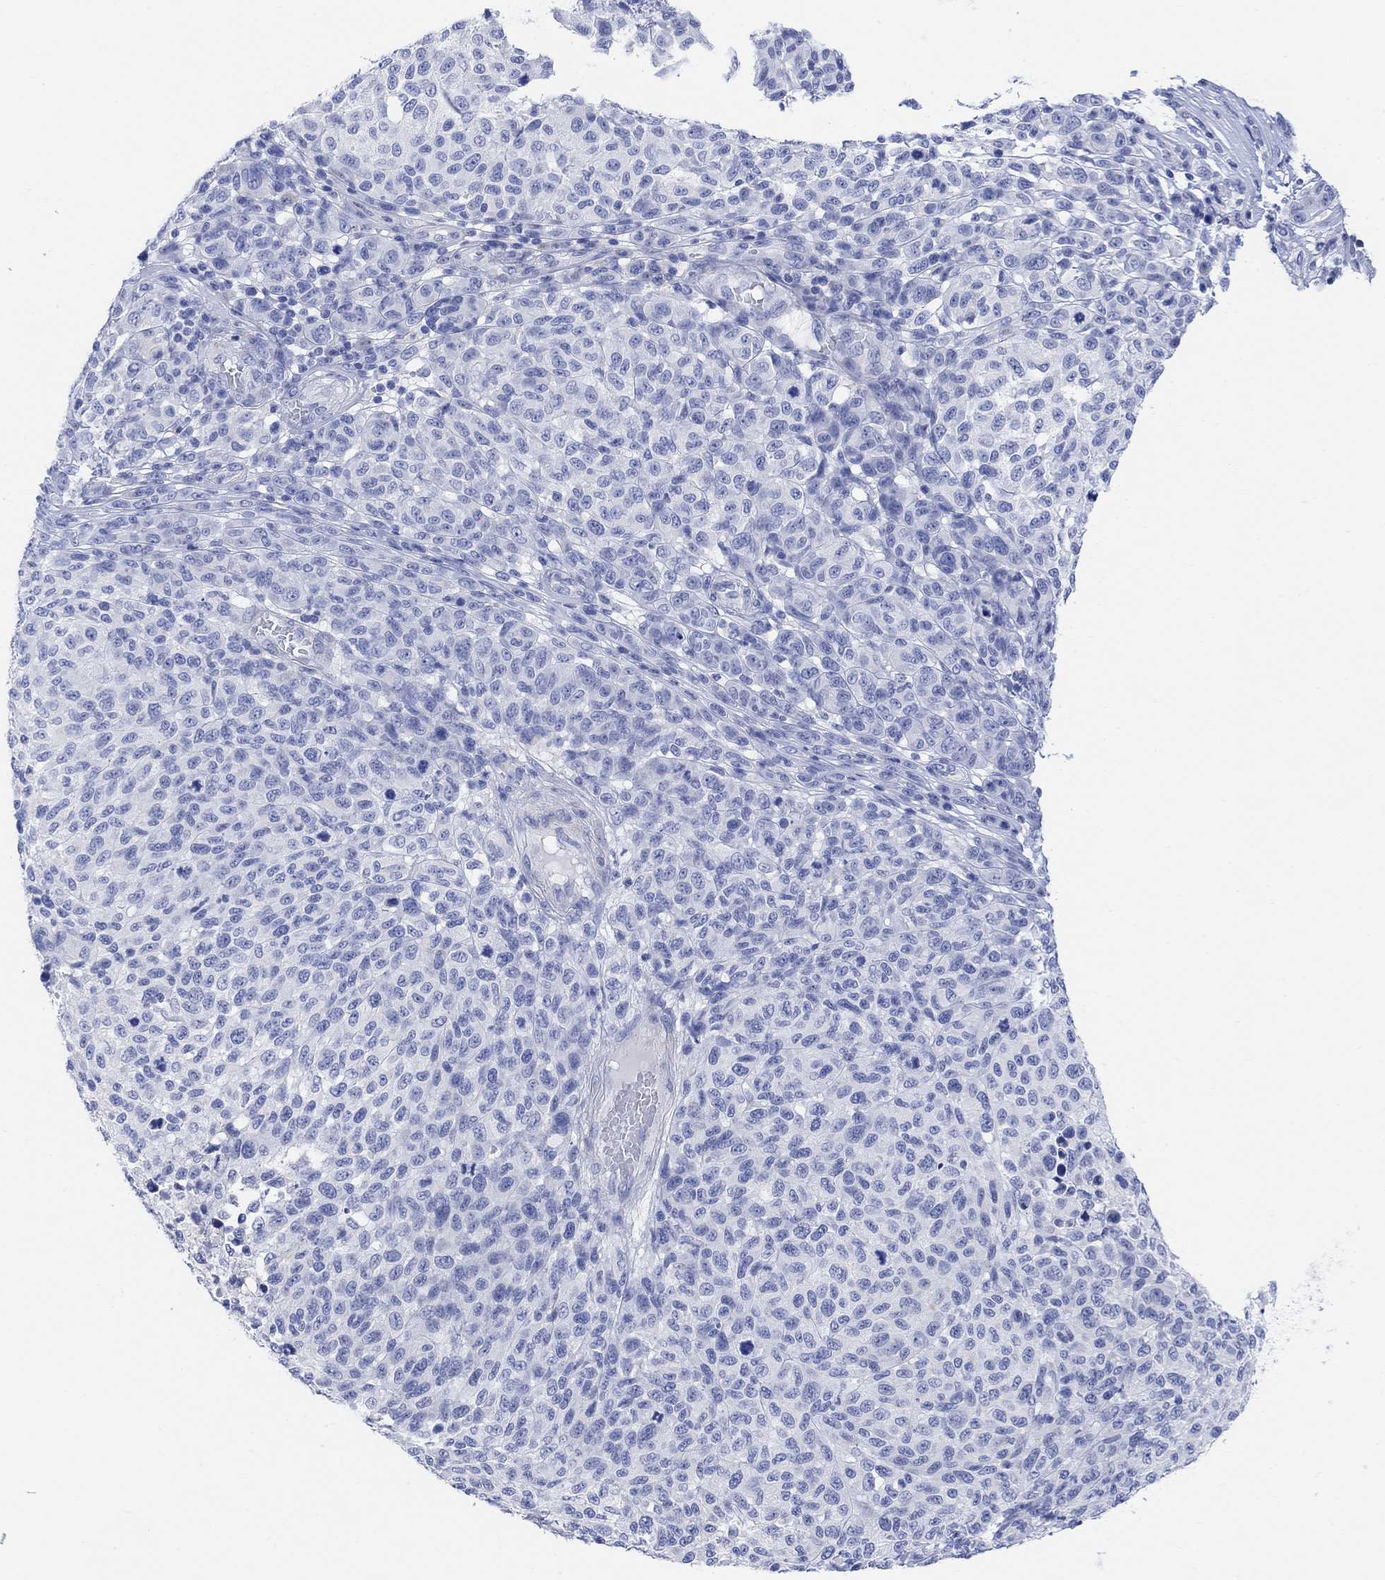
{"staining": {"intensity": "negative", "quantity": "none", "location": "none"}, "tissue": "melanoma", "cell_type": "Tumor cells", "image_type": "cancer", "snomed": [{"axis": "morphology", "description": "Malignant melanoma, NOS"}, {"axis": "topography", "description": "Skin"}], "caption": "An image of human melanoma is negative for staining in tumor cells.", "gene": "GNG13", "patient": {"sex": "male", "age": 59}}